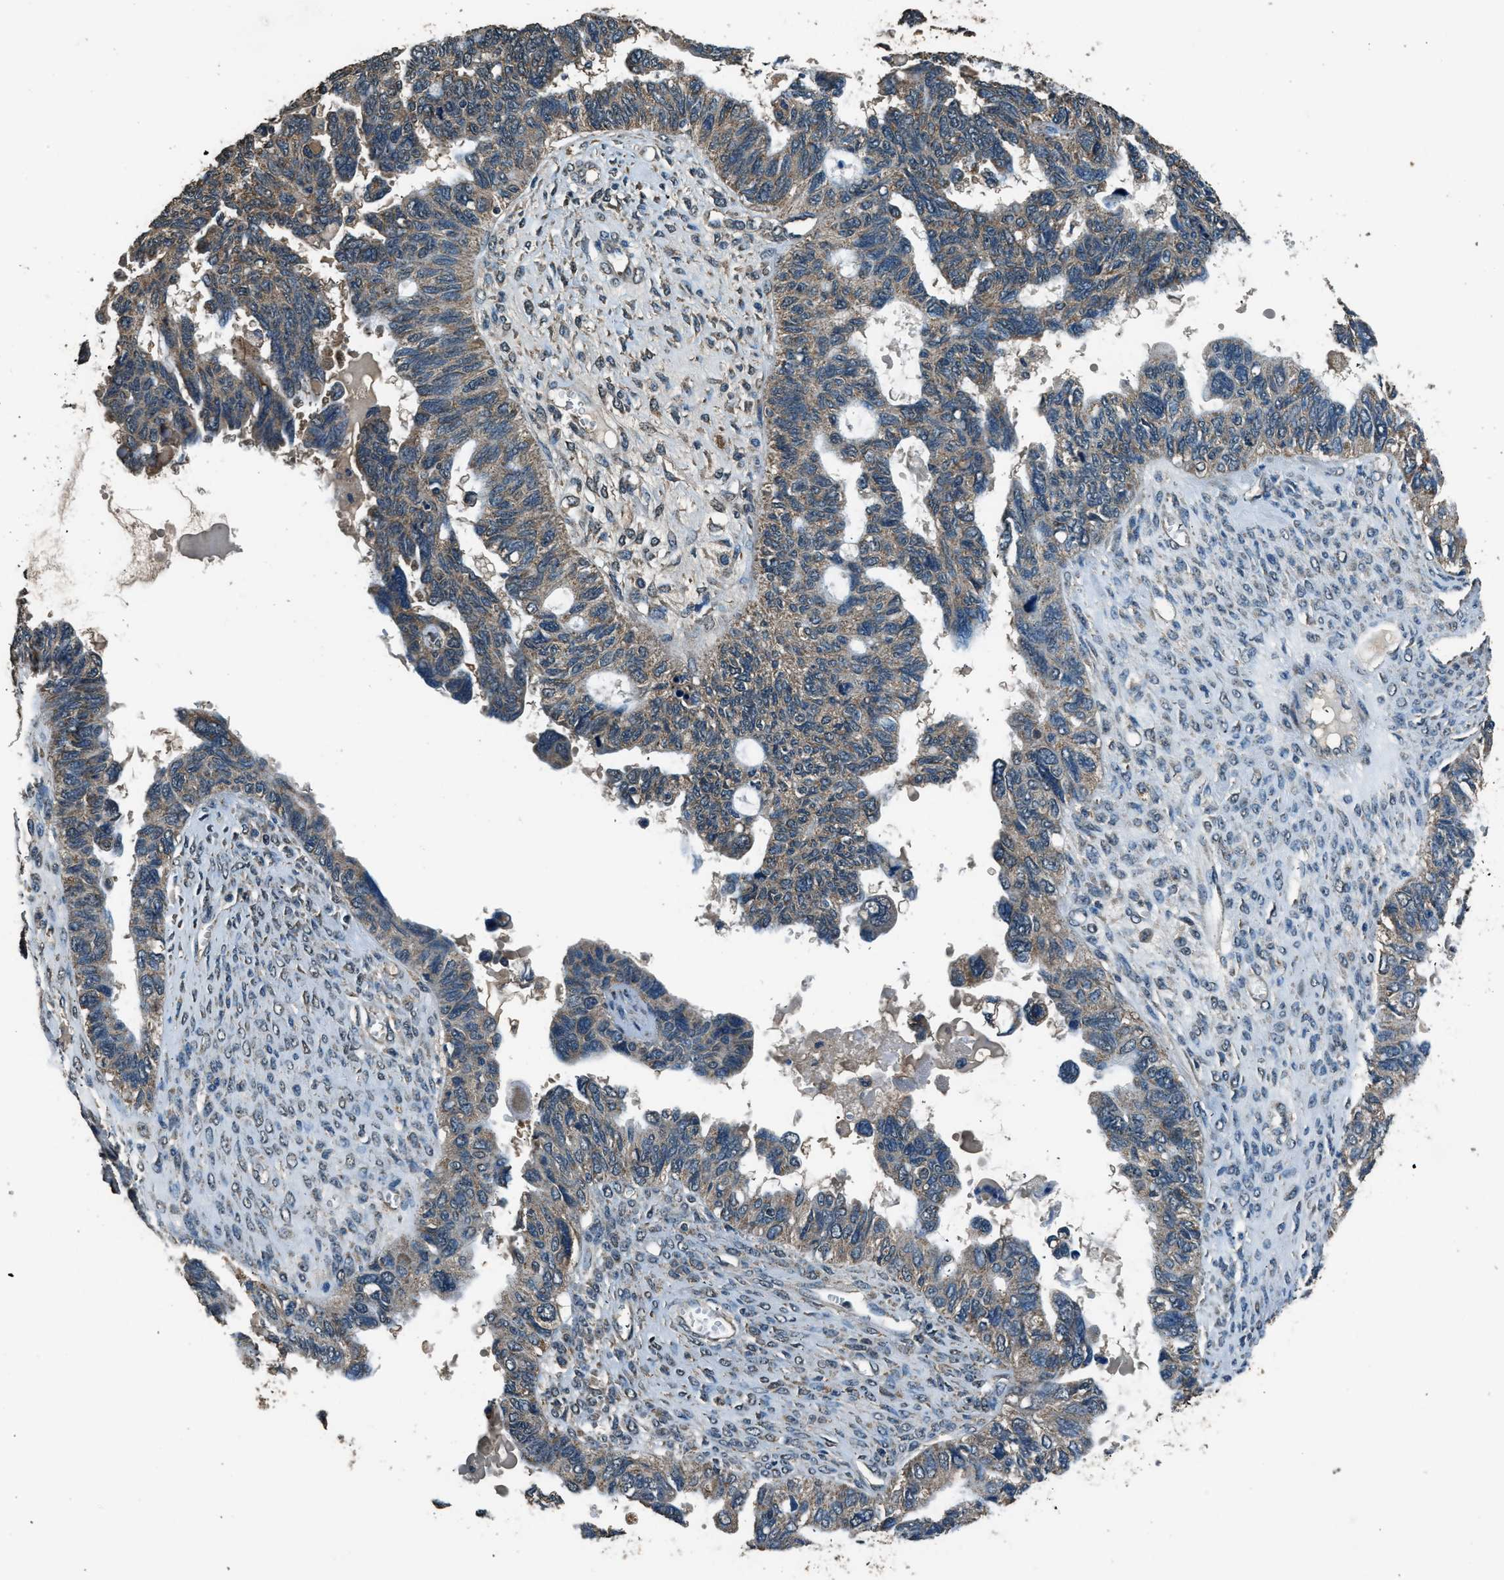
{"staining": {"intensity": "weak", "quantity": "25%-75%", "location": "cytoplasmic/membranous"}, "tissue": "ovarian cancer", "cell_type": "Tumor cells", "image_type": "cancer", "snomed": [{"axis": "morphology", "description": "Cystadenocarcinoma, serous, NOS"}, {"axis": "topography", "description": "Ovary"}], "caption": "A photomicrograph showing weak cytoplasmic/membranous staining in approximately 25%-75% of tumor cells in ovarian serous cystadenocarcinoma, as visualized by brown immunohistochemical staining.", "gene": "SALL3", "patient": {"sex": "female", "age": 79}}